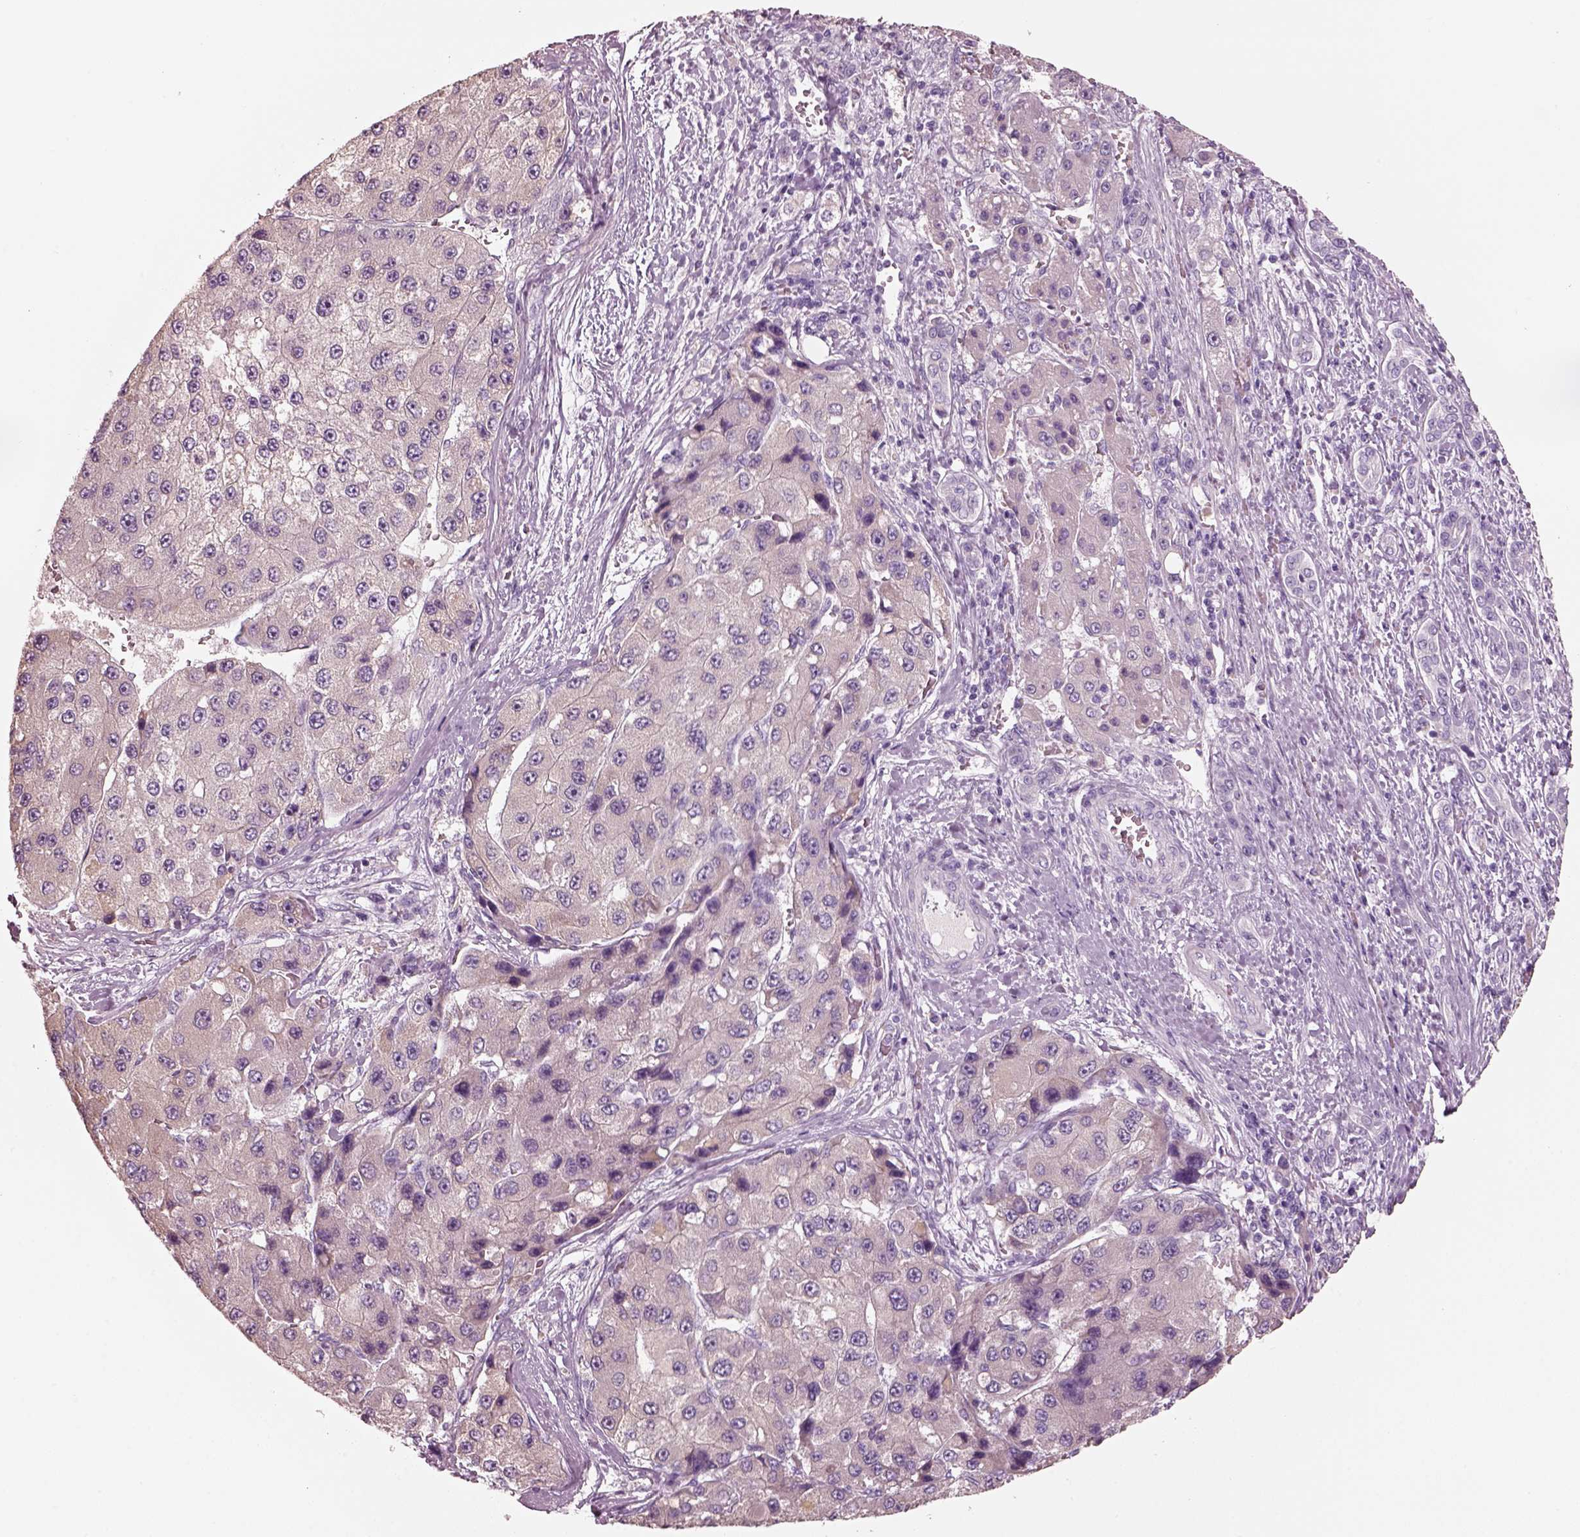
{"staining": {"intensity": "negative", "quantity": "none", "location": "none"}, "tissue": "liver cancer", "cell_type": "Tumor cells", "image_type": "cancer", "snomed": [{"axis": "morphology", "description": "Carcinoma, Hepatocellular, NOS"}, {"axis": "topography", "description": "Liver"}], "caption": "Immunohistochemistry micrograph of hepatocellular carcinoma (liver) stained for a protein (brown), which displays no staining in tumor cells.", "gene": "PNOC", "patient": {"sex": "female", "age": 73}}